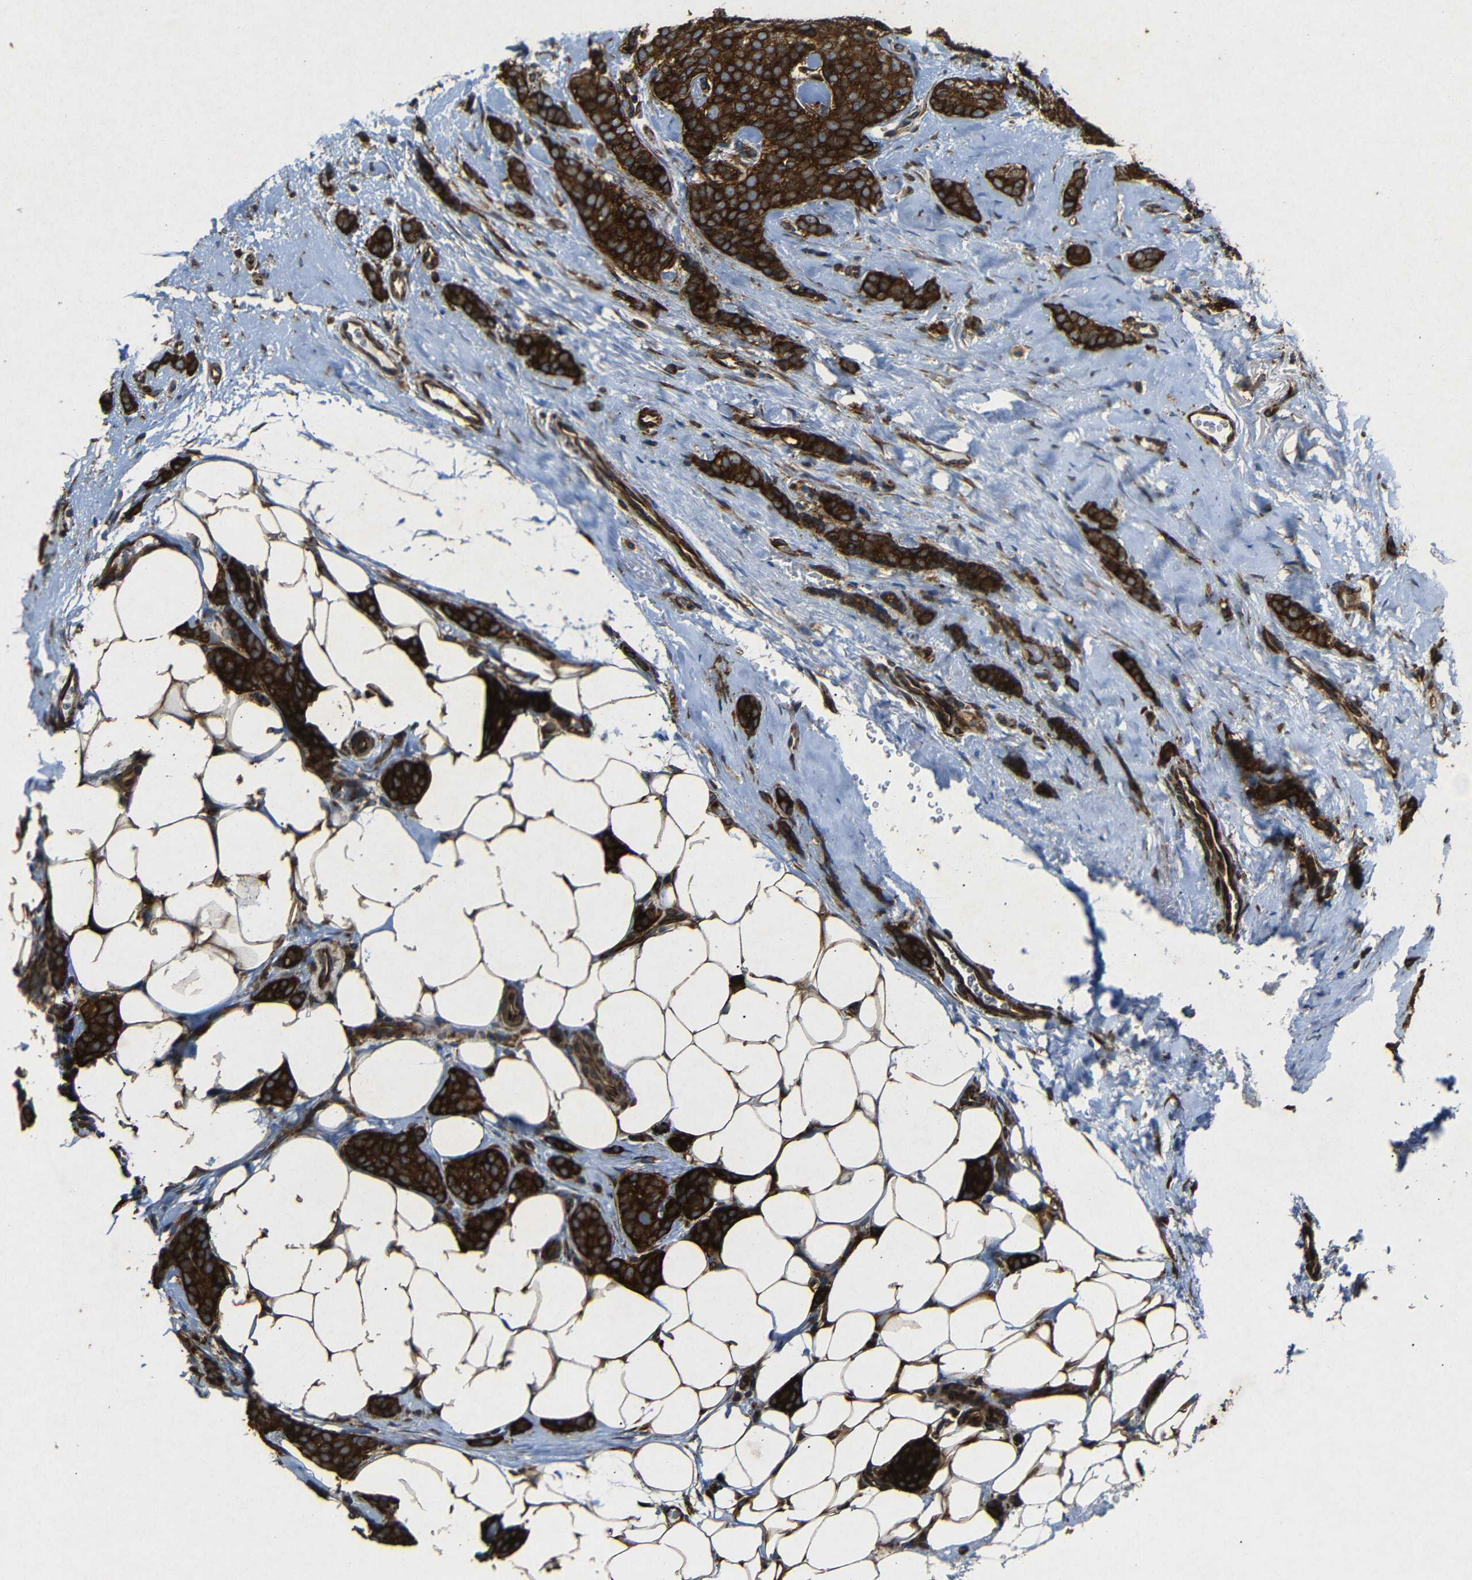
{"staining": {"intensity": "strong", "quantity": ">75%", "location": "cytoplasmic/membranous"}, "tissue": "breast cancer", "cell_type": "Tumor cells", "image_type": "cancer", "snomed": [{"axis": "morphology", "description": "Lobular carcinoma"}, {"axis": "topography", "description": "Skin"}, {"axis": "topography", "description": "Breast"}], "caption": "Immunohistochemical staining of human breast cancer (lobular carcinoma) demonstrates high levels of strong cytoplasmic/membranous staining in about >75% of tumor cells.", "gene": "BTF3", "patient": {"sex": "female", "age": 46}}